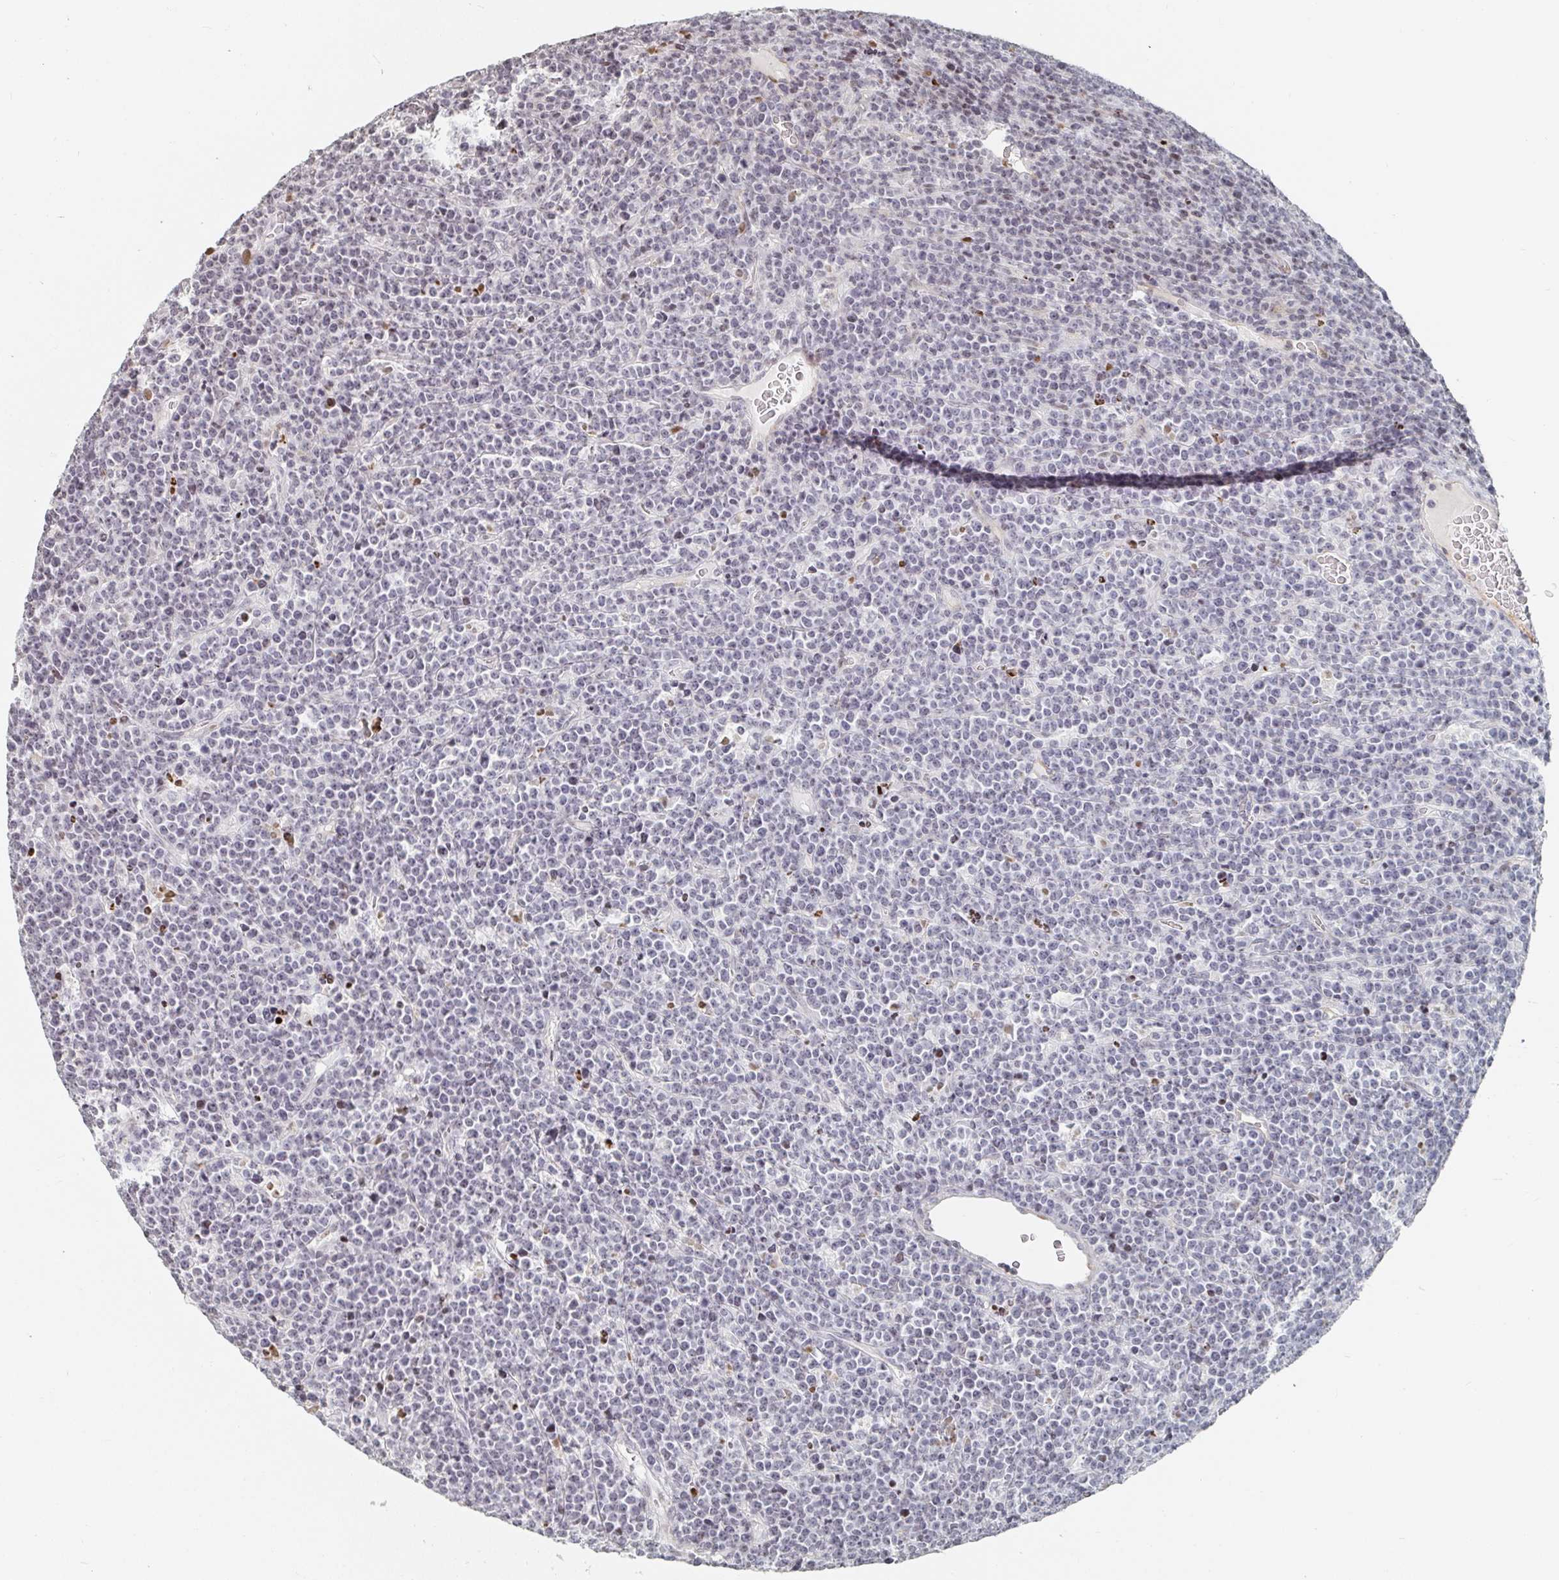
{"staining": {"intensity": "negative", "quantity": "none", "location": "none"}, "tissue": "lymphoma", "cell_type": "Tumor cells", "image_type": "cancer", "snomed": [{"axis": "morphology", "description": "Malignant lymphoma, non-Hodgkin's type, High grade"}, {"axis": "topography", "description": "Ovary"}], "caption": "High-grade malignant lymphoma, non-Hodgkin's type was stained to show a protein in brown. There is no significant staining in tumor cells.", "gene": "NME9", "patient": {"sex": "female", "age": 56}}